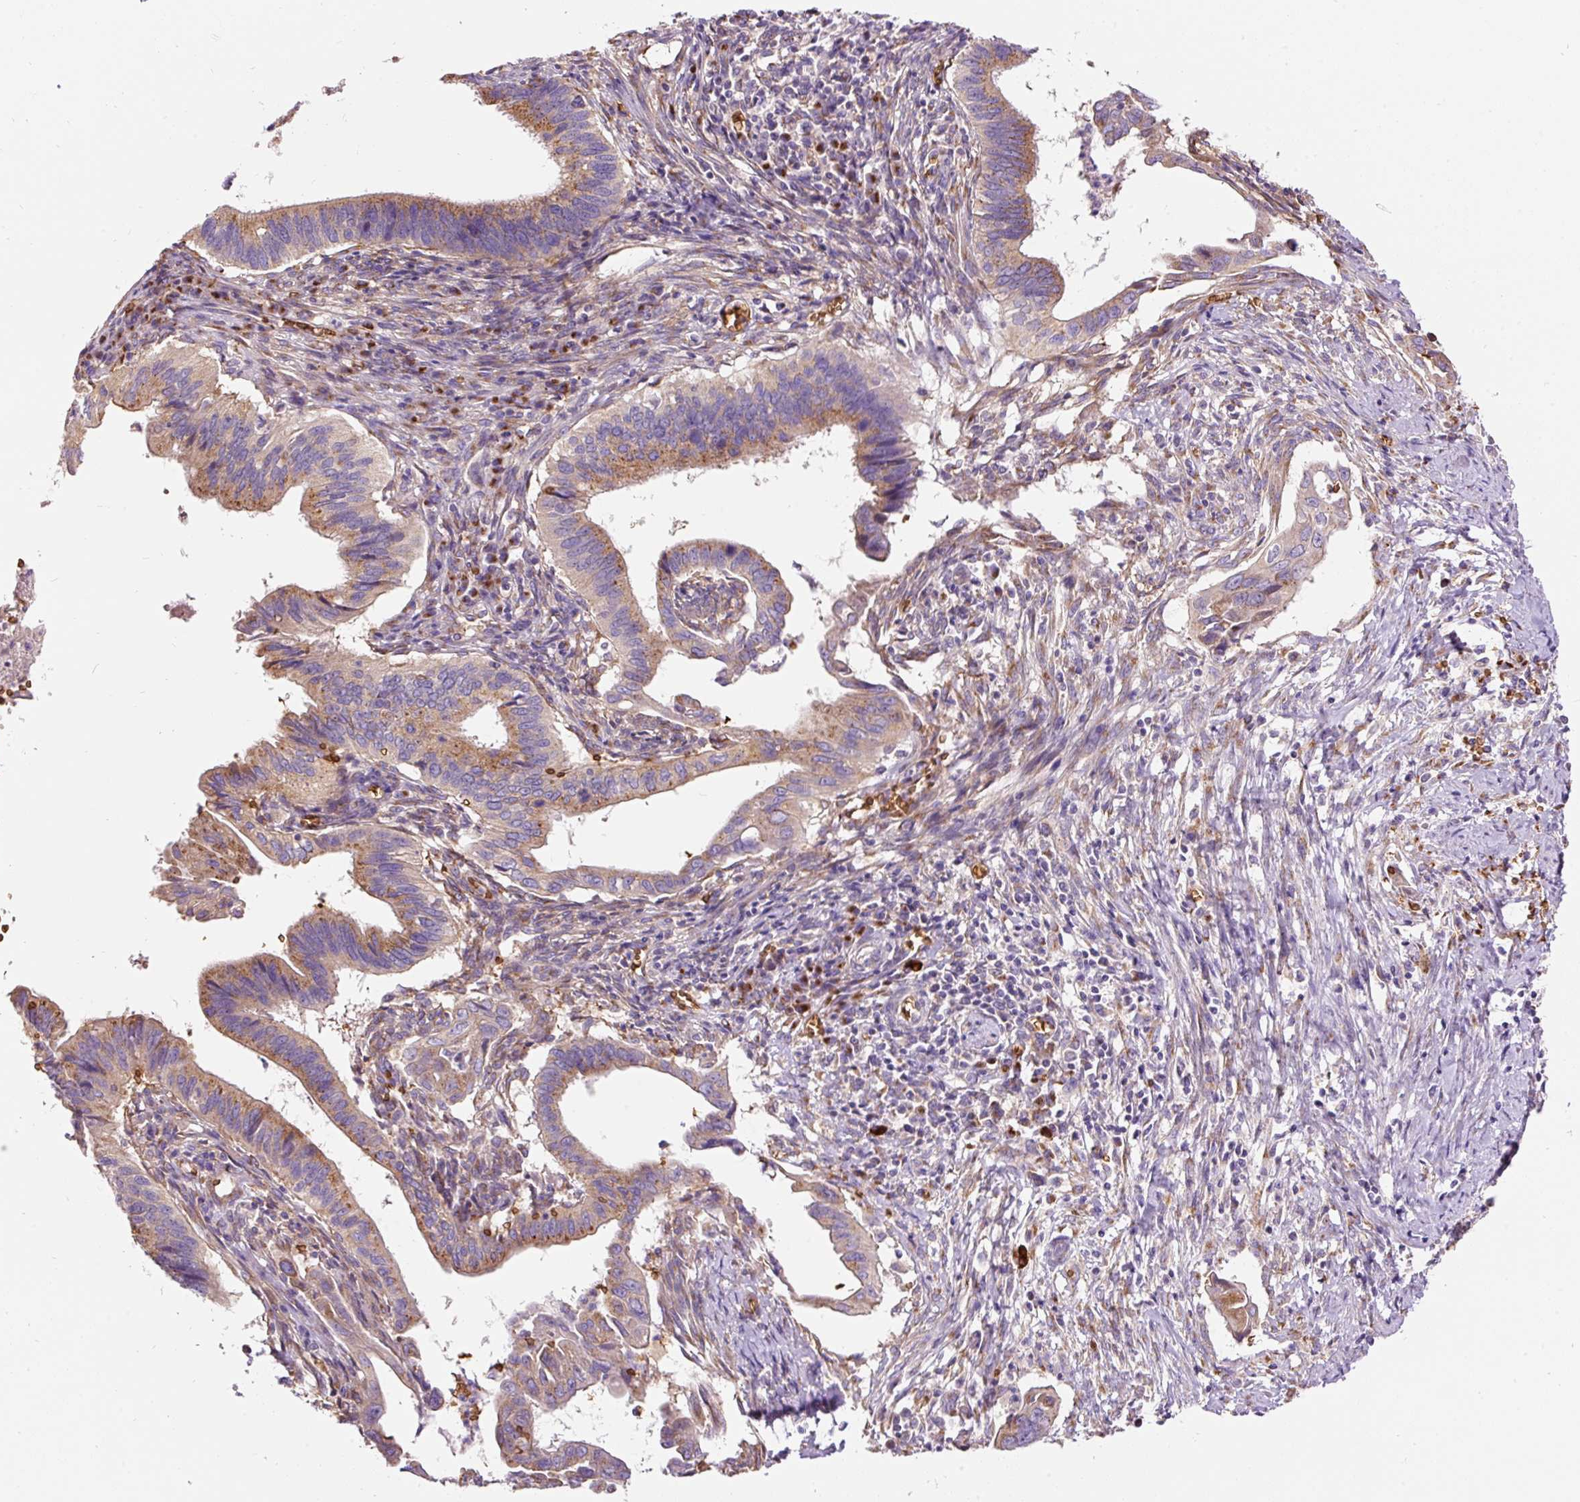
{"staining": {"intensity": "moderate", "quantity": "25%-75%", "location": "cytoplasmic/membranous"}, "tissue": "cervical cancer", "cell_type": "Tumor cells", "image_type": "cancer", "snomed": [{"axis": "morphology", "description": "Adenocarcinoma, NOS"}, {"axis": "topography", "description": "Cervix"}], "caption": "Protein analysis of adenocarcinoma (cervical) tissue reveals moderate cytoplasmic/membranous staining in about 25%-75% of tumor cells.", "gene": "PRRC2A", "patient": {"sex": "female", "age": 42}}